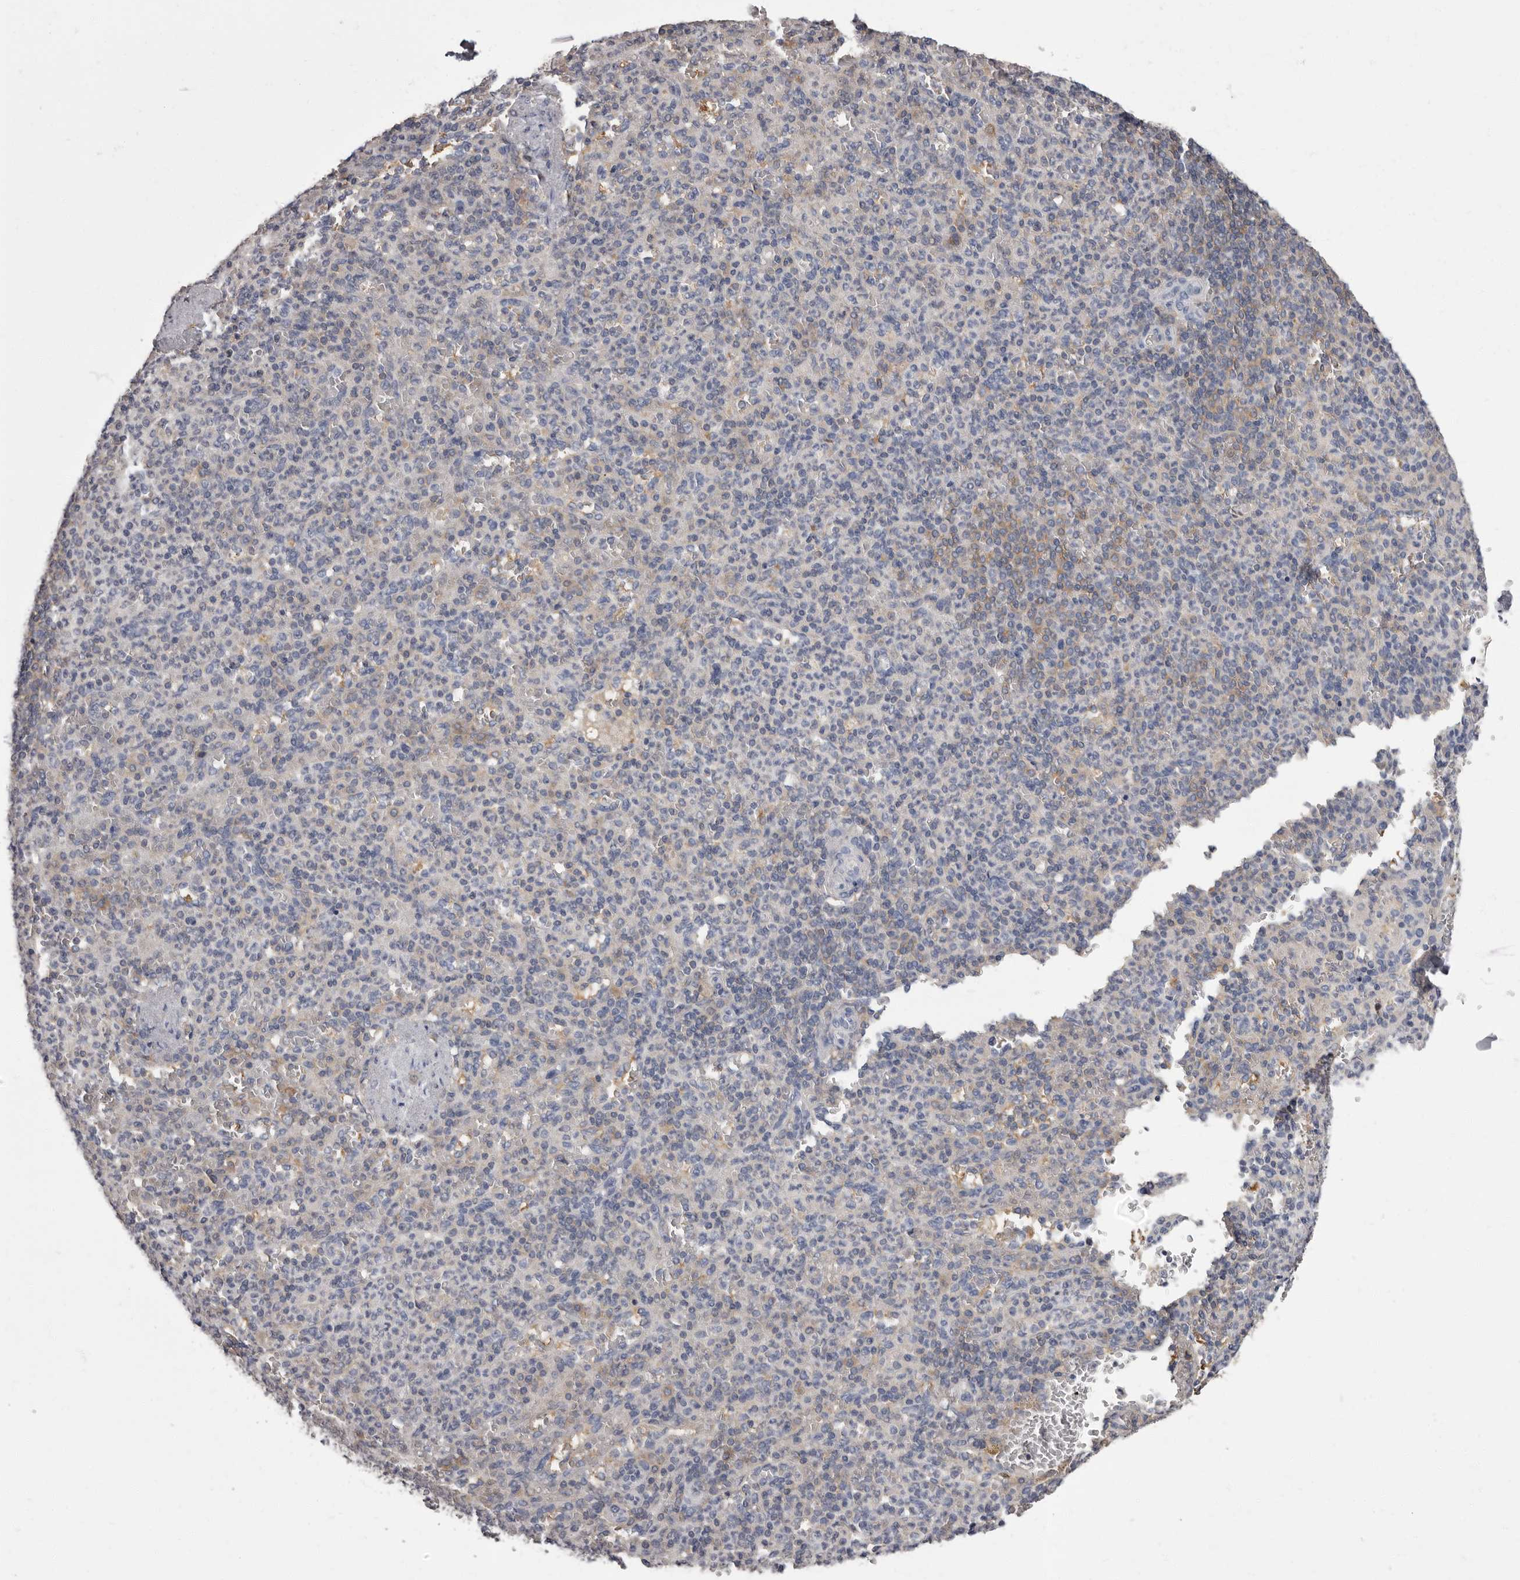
{"staining": {"intensity": "negative", "quantity": "none", "location": "none"}, "tissue": "spleen", "cell_type": "Cells in red pulp", "image_type": "normal", "snomed": [{"axis": "morphology", "description": "Normal tissue, NOS"}, {"axis": "topography", "description": "Spleen"}], "caption": "DAB (3,3'-diaminobenzidine) immunohistochemical staining of normal human spleen shows no significant staining in cells in red pulp.", "gene": "APEH", "patient": {"sex": "female", "age": 74}}